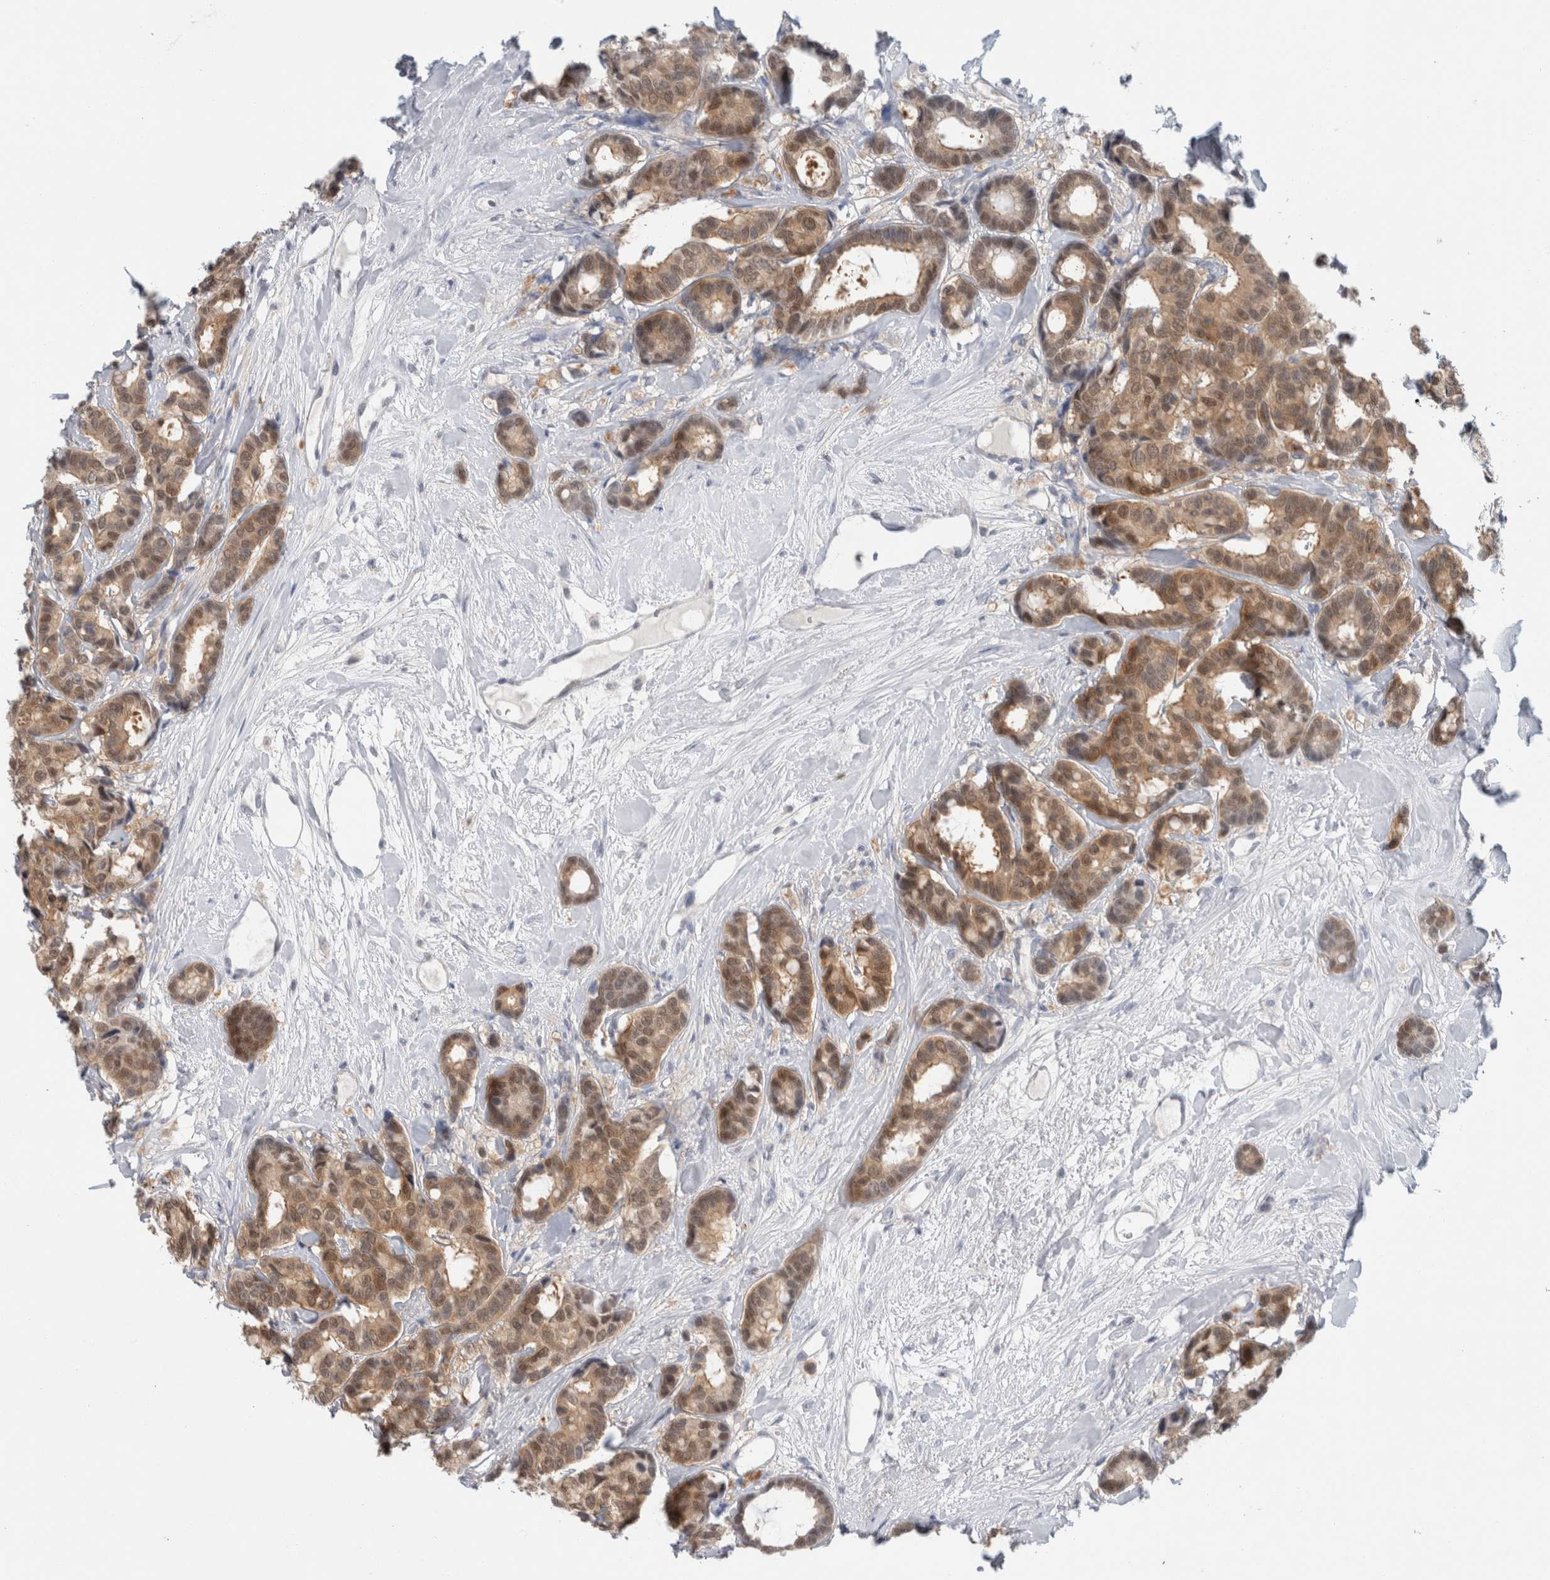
{"staining": {"intensity": "moderate", "quantity": ">75%", "location": "cytoplasmic/membranous,nuclear"}, "tissue": "breast cancer", "cell_type": "Tumor cells", "image_type": "cancer", "snomed": [{"axis": "morphology", "description": "Duct carcinoma"}, {"axis": "topography", "description": "Breast"}], "caption": "Breast infiltrating ductal carcinoma stained with a brown dye demonstrates moderate cytoplasmic/membranous and nuclear positive expression in about >75% of tumor cells.", "gene": "CASP6", "patient": {"sex": "female", "age": 87}}